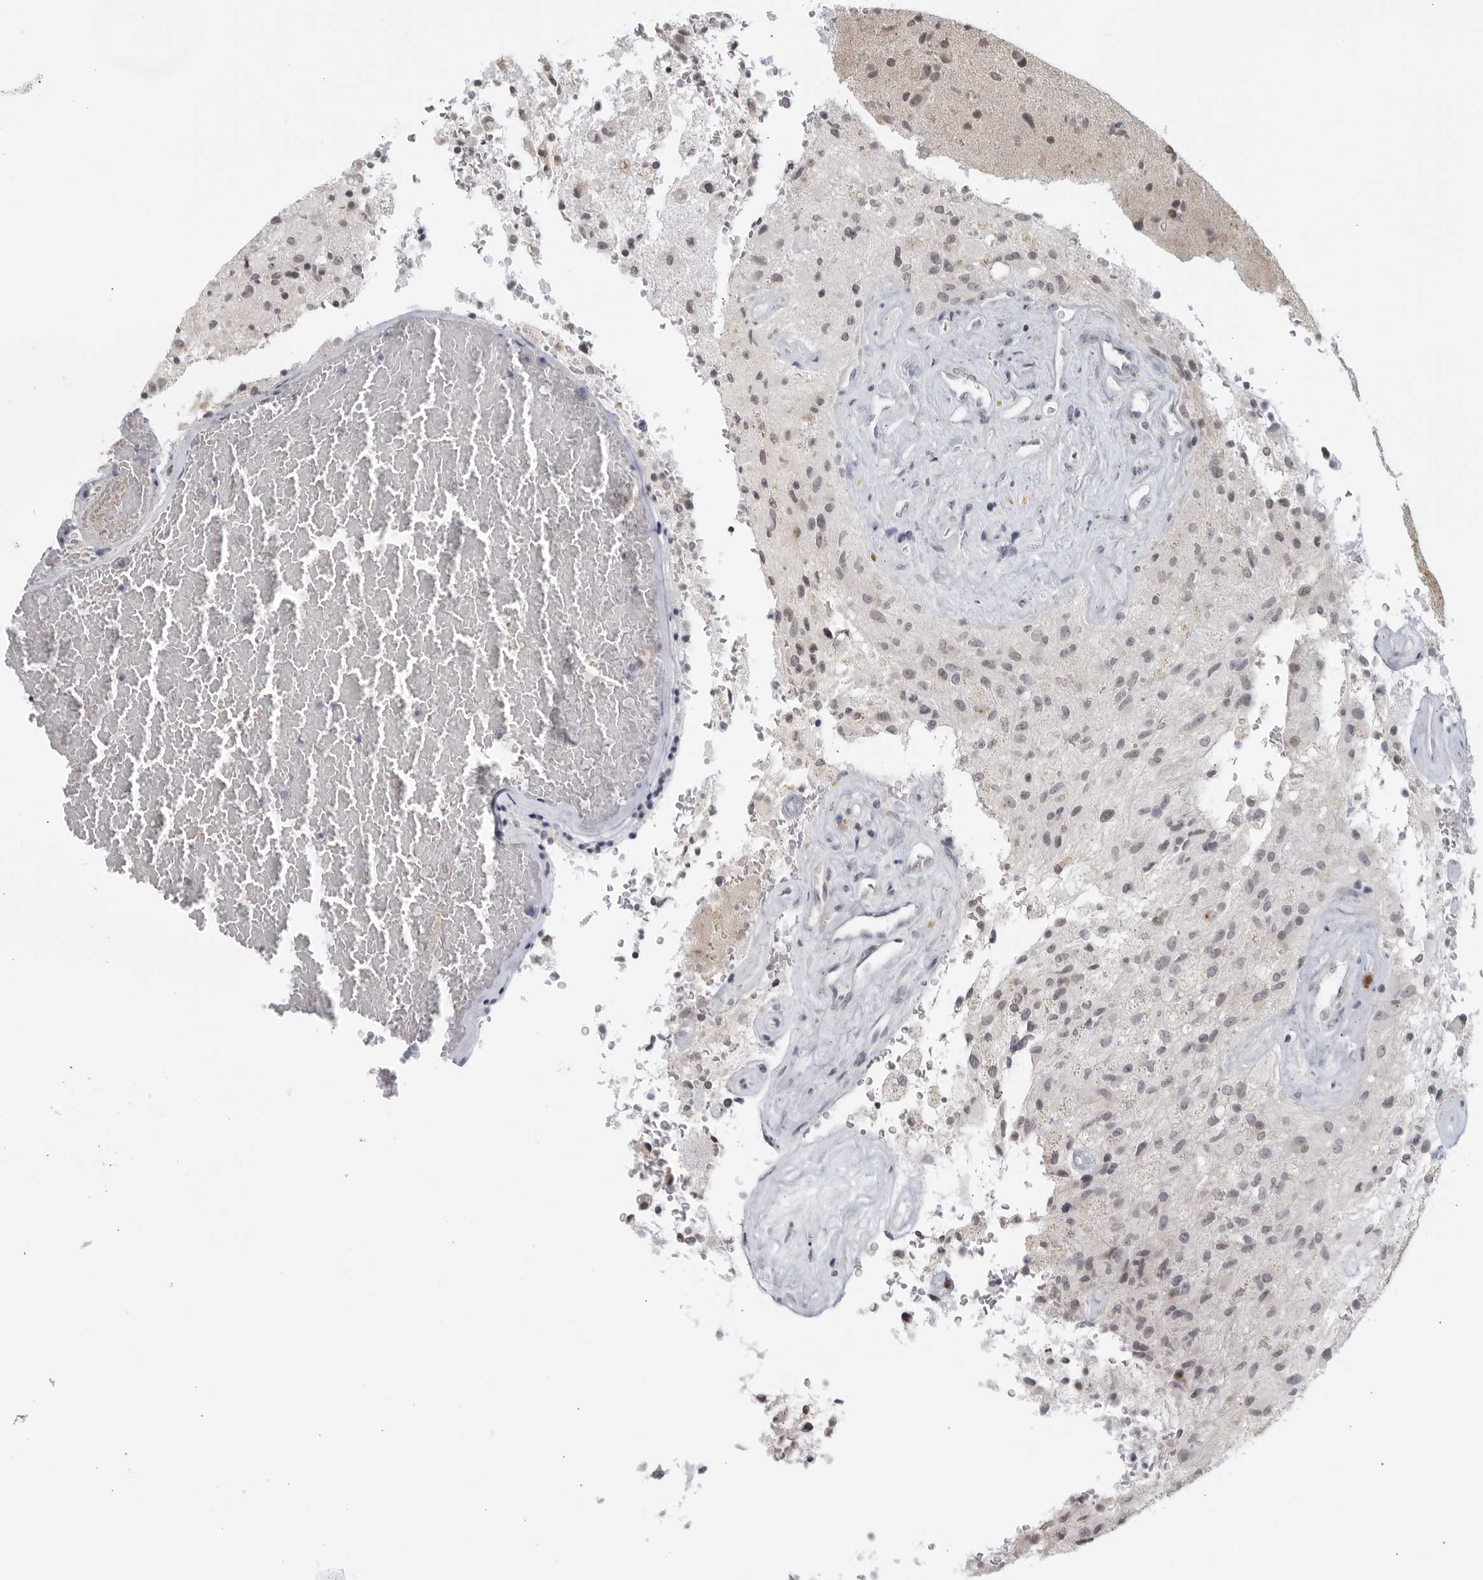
{"staining": {"intensity": "weak", "quantity": "<25%", "location": "nuclear"}, "tissue": "glioma", "cell_type": "Tumor cells", "image_type": "cancer", "snomed": [{"axis": "morphology", "description": "Glioma, malignant, High grade"}, {"axis": "topography", "description": "Brain"}], "caption": "Image shows no protein expression in tumor cells of malignant glioma (high-grade) tissue.", "gene": "RAB11FIP3", "patient": {"sex": "male", "age": 72}}